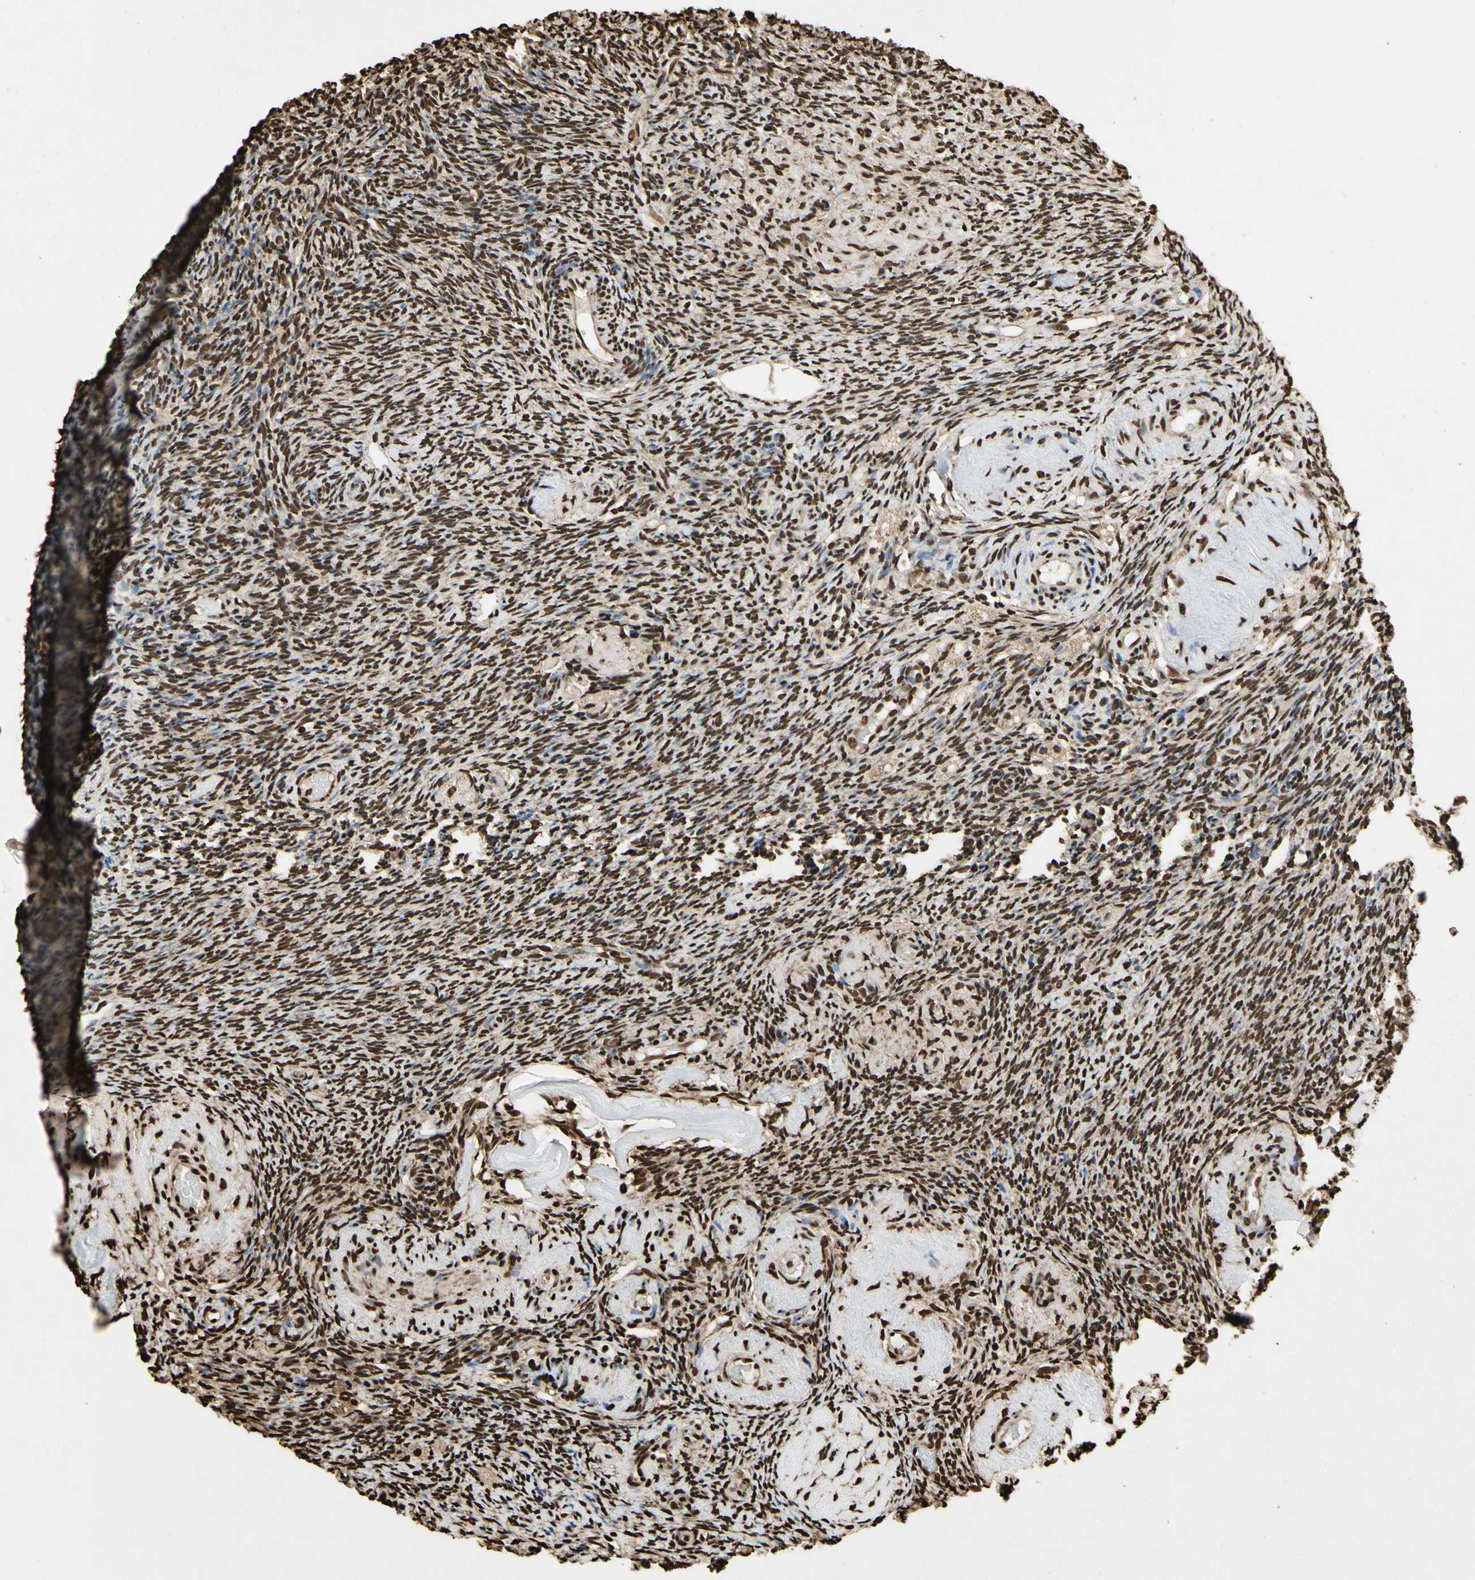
{"staining": {"intensity": "strong", "quantity": ">75%", "location": "nuclear"}, "tissue": "ovary", "cell_type": "Ovarian stroma cells", "image_type": "normal", "snomed": [{"axis": "morphology", "description": "Normal tissue, NOS"}, {"axis": "topography", "description": "Ovary"}], "caption": "Protein staining shows strong nuclear positivity in about >75% of ovarian stroma cells in normal ovary. (DAB (3,3'-diaminobenzidine) = brown stain, brightfield microscopy at high magnification).", "gene": "HNRNPK", "patient": {"sex": "female", "age": 60}}